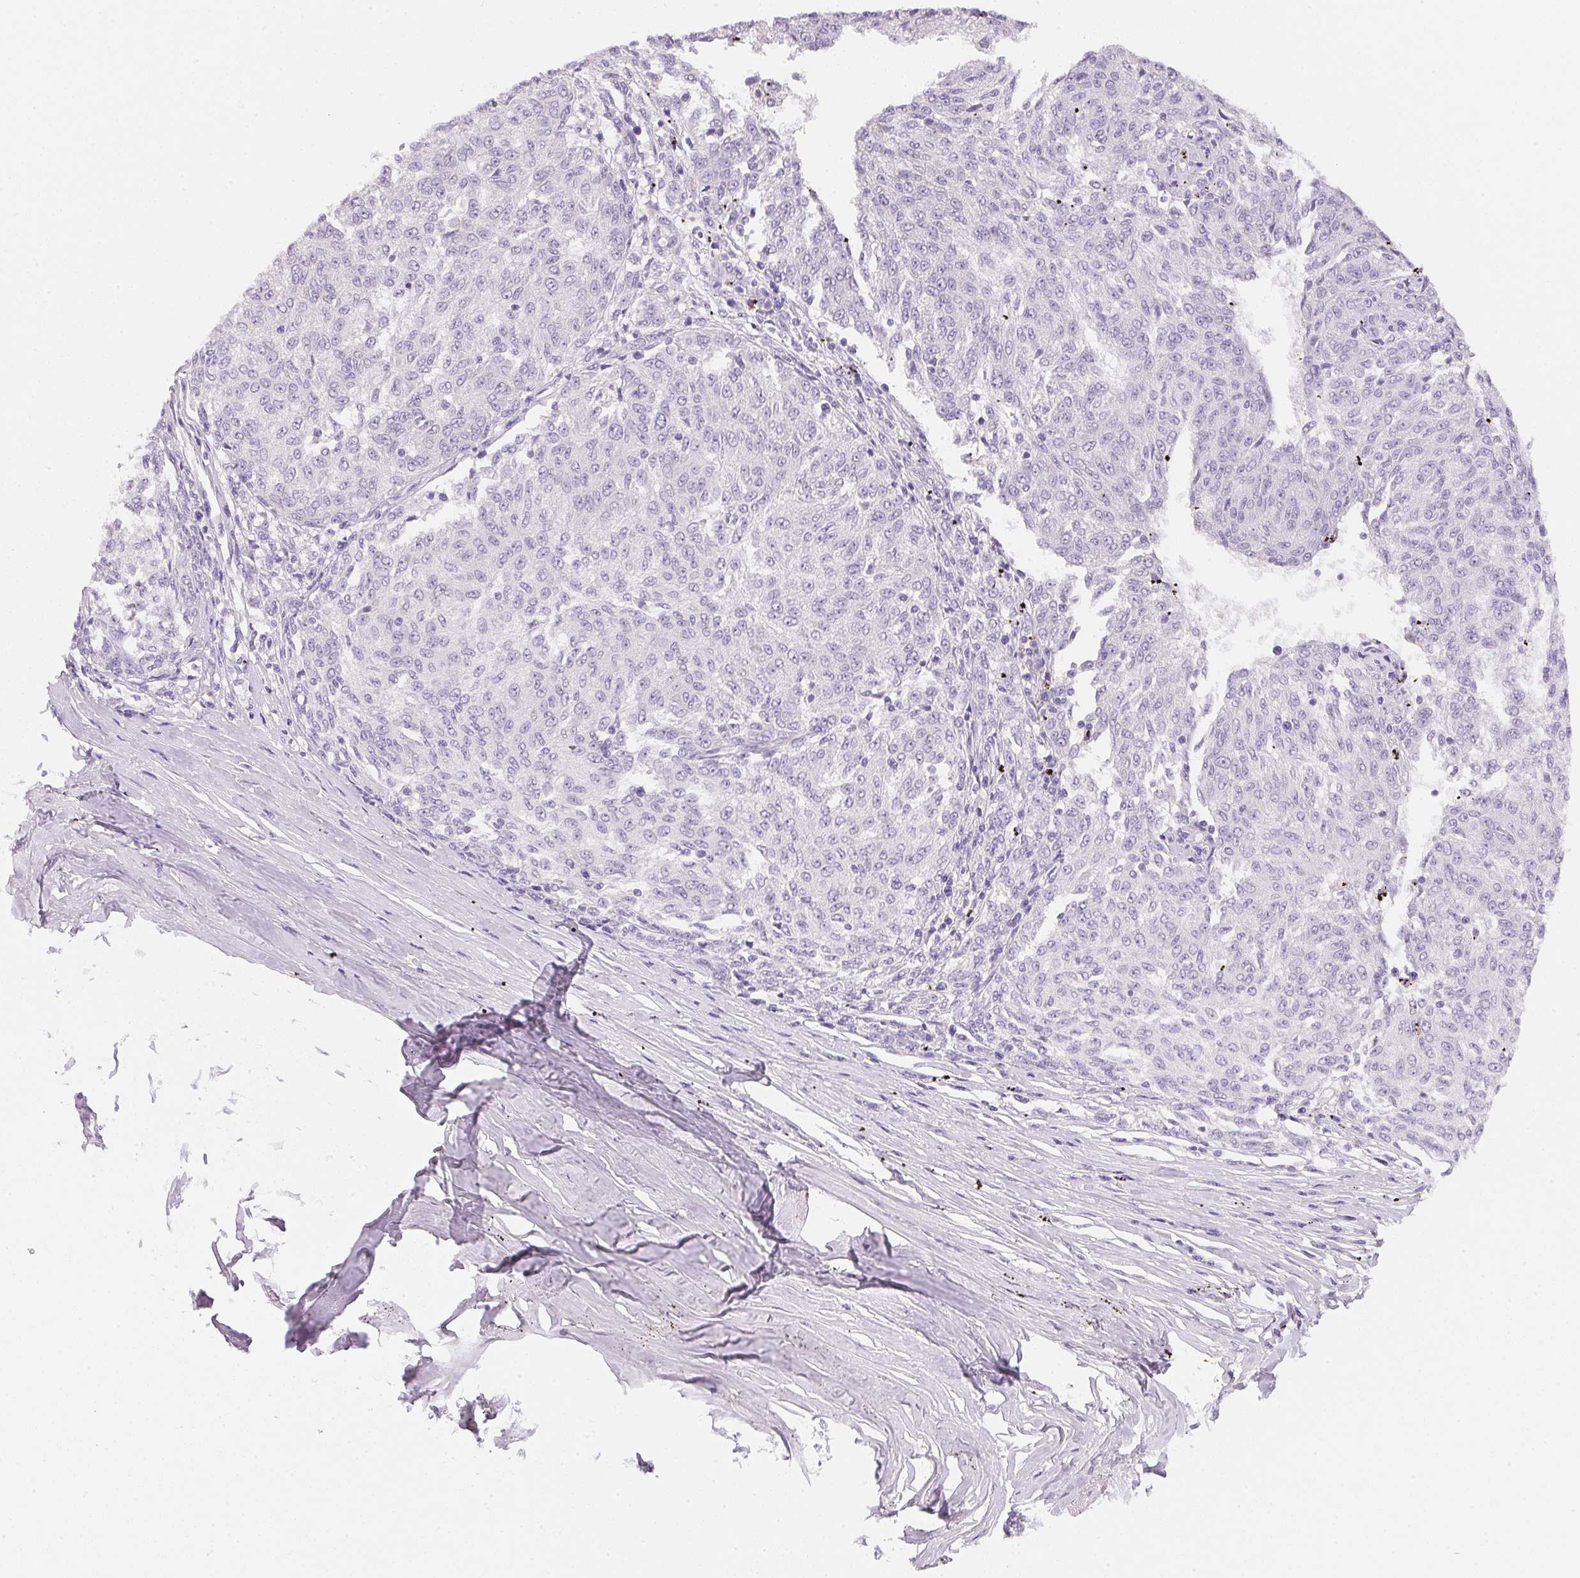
{"staining": {"intensity": "negative", "quantity": "none", "location": "none"}, "tissue": "melanoma", "cell_type": "Tumor cells", "image_type": "cancer", "snomed": [{"axis": "morphology", "description": "Malignant melanoma, NOS"}, {"axis": "topography", "description": "Skin"}], "caption": "The immunohistochemistry (IHC) histopathology image has no significant staining in tumor cells of melanoma tissue.", "gene": "ACP3", "patient": {"sex": "female", "age": 72}}